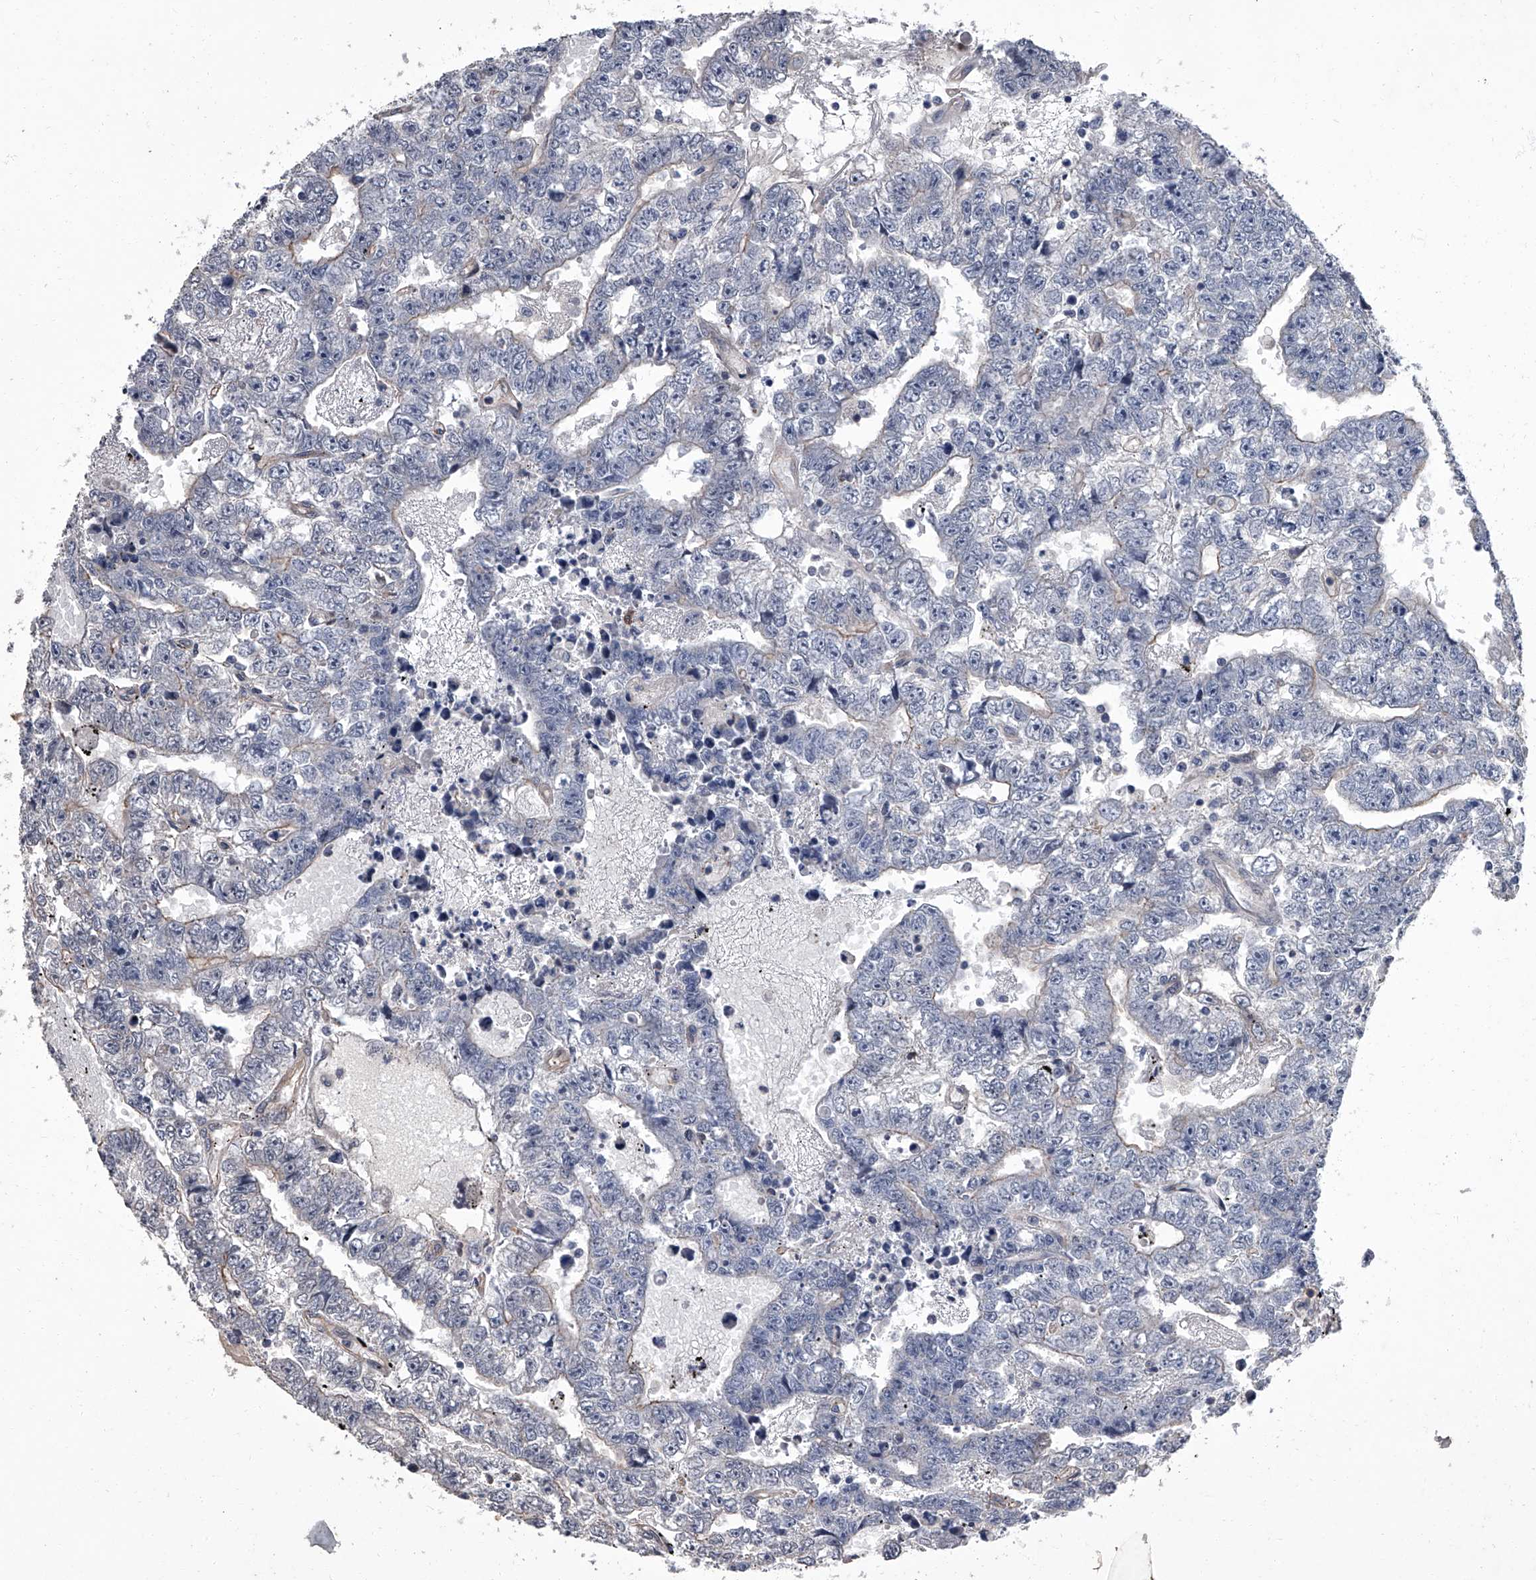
{"staining": {"intensity": "negative", "quantity": "none", "location": "none"}, "tissue": "testis cancer", "cell_type": "Tumor cells", "image_type": "cancer", "snomed": [{"axis": "morphology", "description": "Carcinoma, Embryonal, NOS"}, {"axis": "topography", "description": "Testis"}], "caption": "This is an immunohistochemistry (IHC) photomicrograph of testis cancer (embryonal carcinoma). There is no staining in tumor cells.", "gene": "SIRT4", "patient": {"sex": "male", "age": 25}}